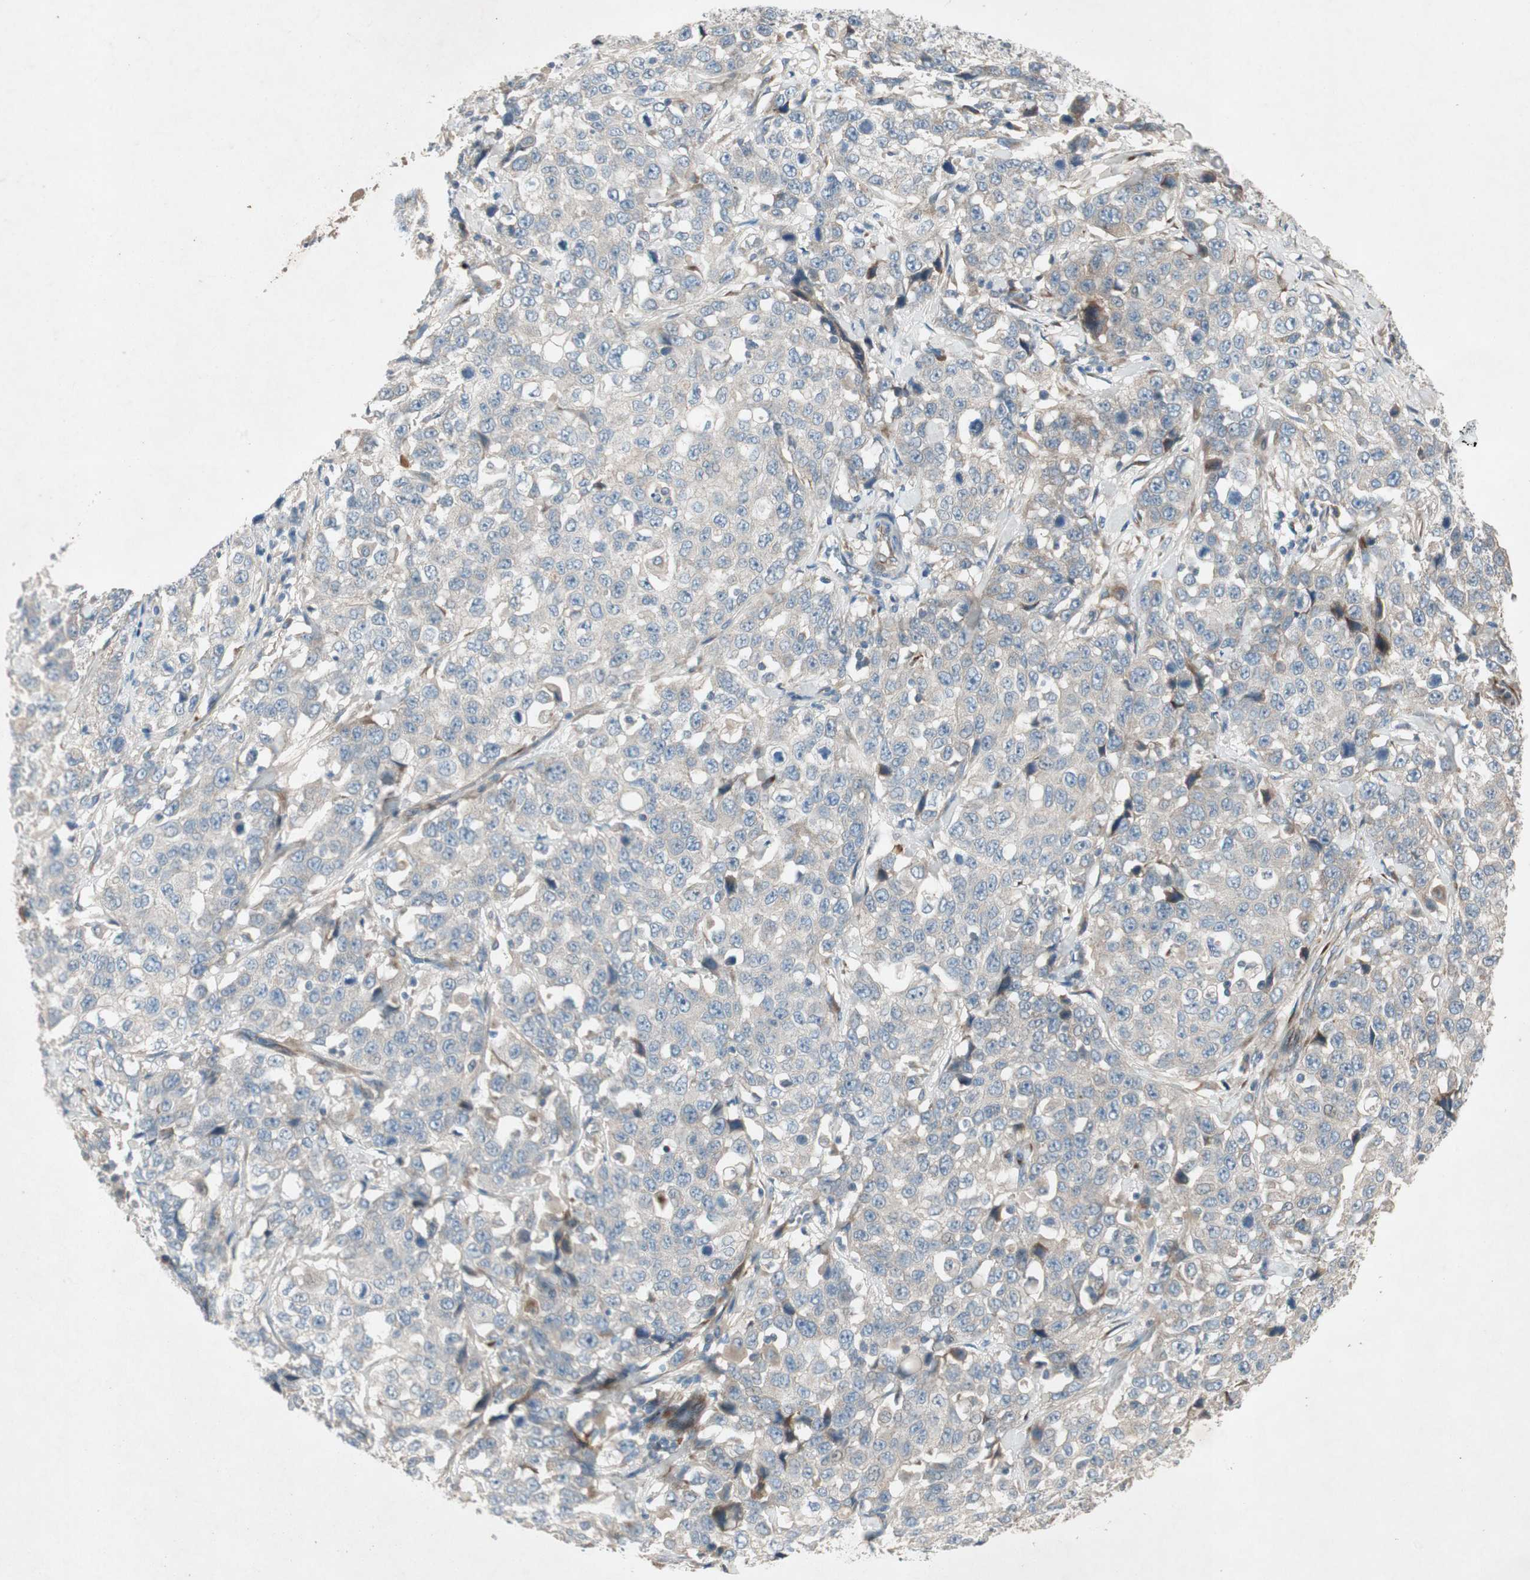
{"staining": {"intensity": "weak", "quantity": "<25%", "location": "cytoplasmic/membranous"}, "tissue": "stomach cancer", "cell_type": "Tumor cells", "image_type": "cancer", "snomed": [{"axis": "morphology", "description": "Normal tissue, NOS"}, {"axis": "morphology", "description": "Adenocarcinoma, NOS"}, {"axis": "topography", "description": "Stomach"}], "caption": "Tumor cells are negative for protein expression in human stomach cancer (adenocarcinoma). (Stains: DAB (3,3'-diaminobenzidine) immunohistochemistry with hematoxylin counter stain, Microscopy: brightfield microscopy at high magnification).", "gene": "APOO", "patient": {"sex": "male", "age": 48}}